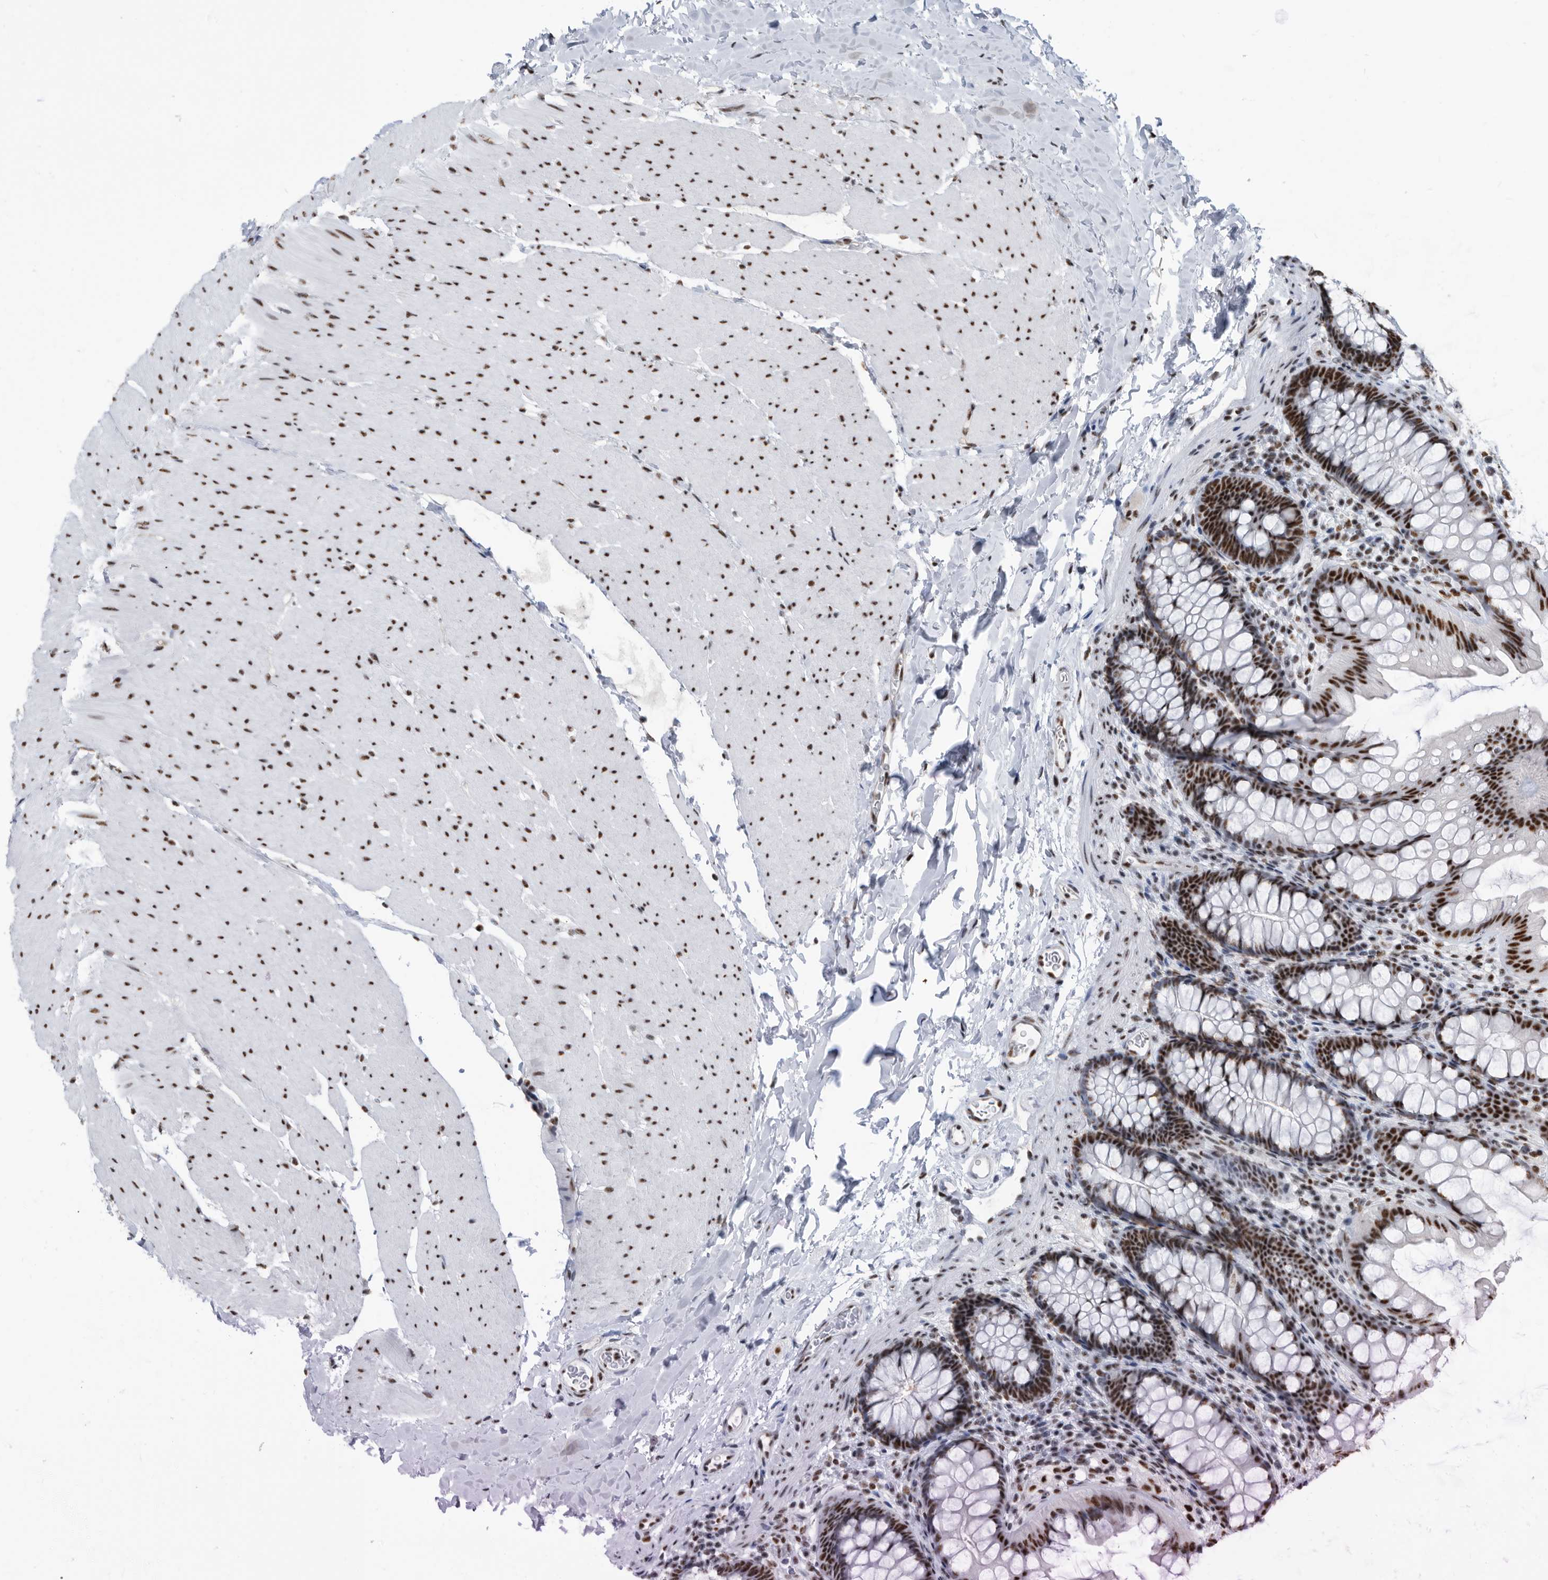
{"staining": {"intensity": "moderate", "quantity": ">75%", "location": "nuclear"}, "tissue": "colon", "cell_type": "Endothelial cells", "image_type": "normal", "snomed": [{"axis": "morphology", "description": "Normal tissue, NOS"}, {"axis": "topography", "description": "Colon"}], "caption": "DAB (3,3'-diaminobenzidine) immunohistochemical staining of unremarkable colon displays moderate nuclear protein expression in about >75% of endothelial cells.", "gene": "SF3A1", "patient": {"sex": "female", "age": 62}}